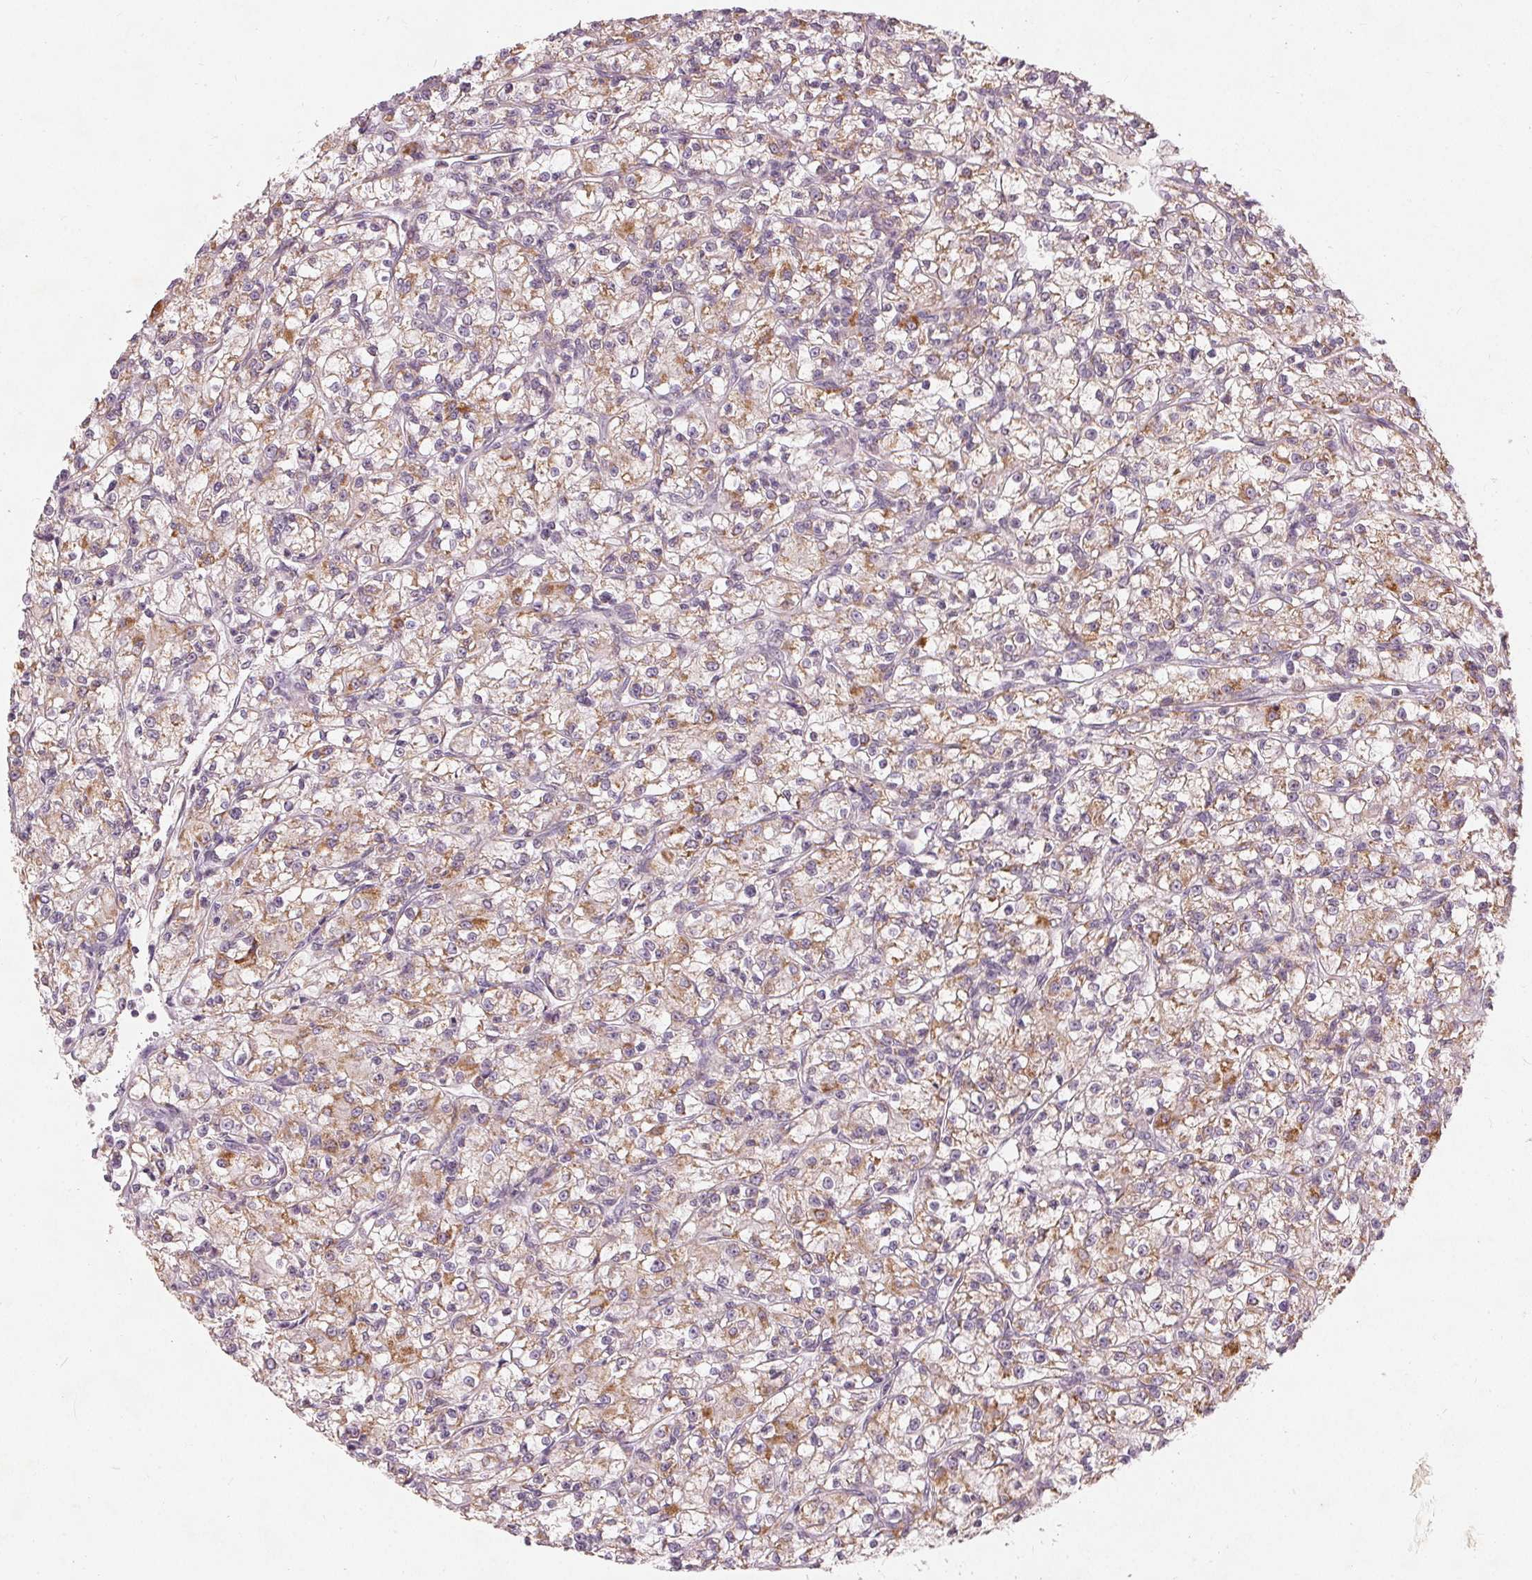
{"staining": {"intensity": "moderate", "quantity": "25%-75%", "location": "cytoplasmic/membranous"}, "tissue": "renal cancer", "cell_type": "Tumor cells", "image_type": "cancer", "snomed": [{"axis": "morphology", "description": "Adenocarcinoma, NOS"}, {"axis": "topography", "description": "Kidney"}], "caption": "Human renal cancer (adenocarcinoma) stained for a protein (brown) shows moderate cytoplasmic/membranous positive positivity in about 25%-75% of tumor cells.", "gene": "TRIM60", "patient": {"sex": "female", "age": 59}}